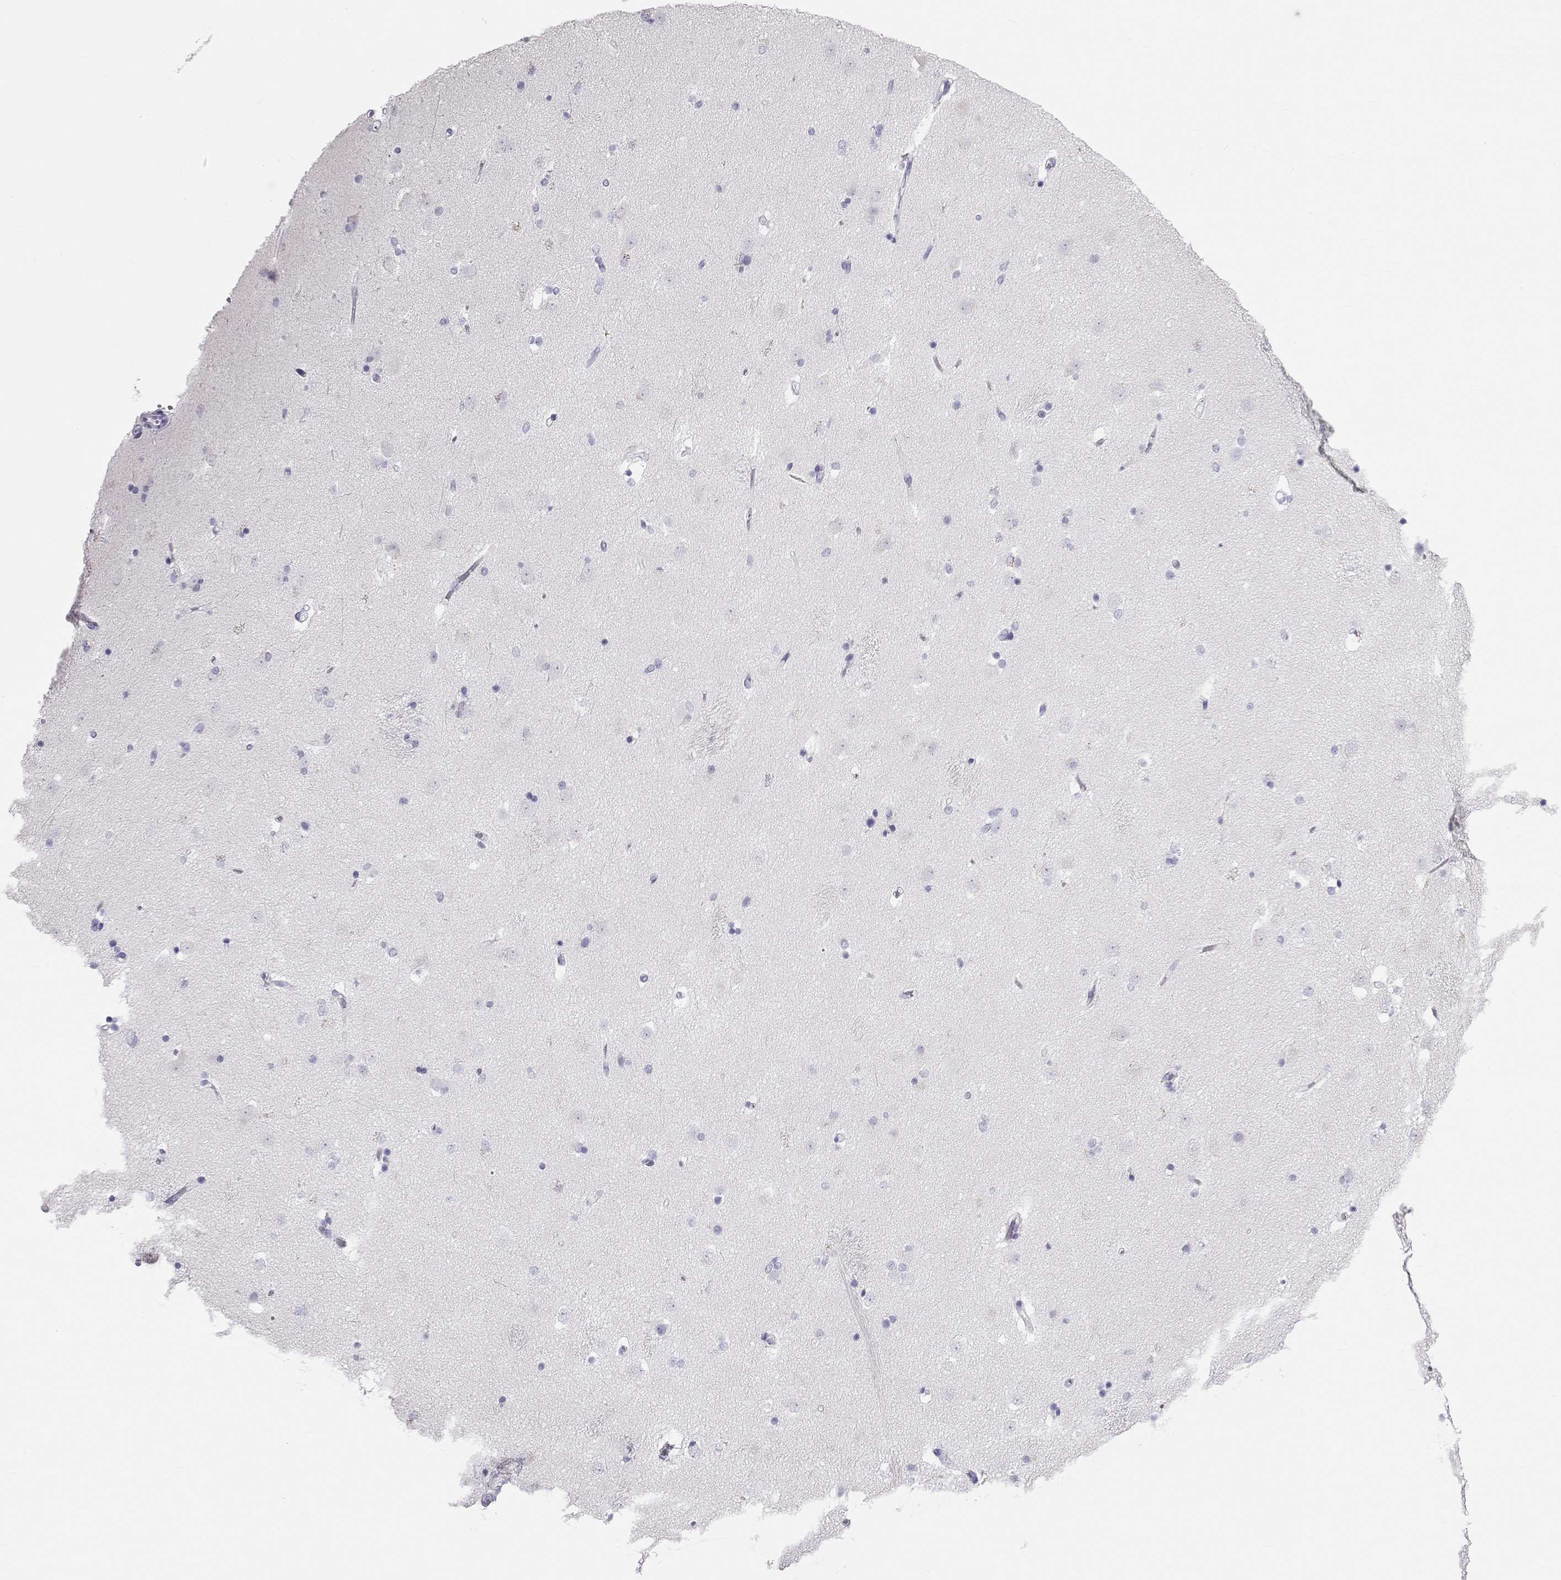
{"staining": {"intensity": "negative", "quantity": "none", "location": "none"}, "tissue": "caudate", "cell_type": "Glial cells", "image_type": "normal", "snomed": [{"axis": "morphology", "description": "Normal tissue, NOS"}, {"axis": "topography", "description": "Lateral ventricle wall"}], "caption": "Glial cells show no significant protein staining in benign caudate. Nuclei are stained in blue.", "gene": "RD3", "patient": {"sex": "male", "age": 51}}